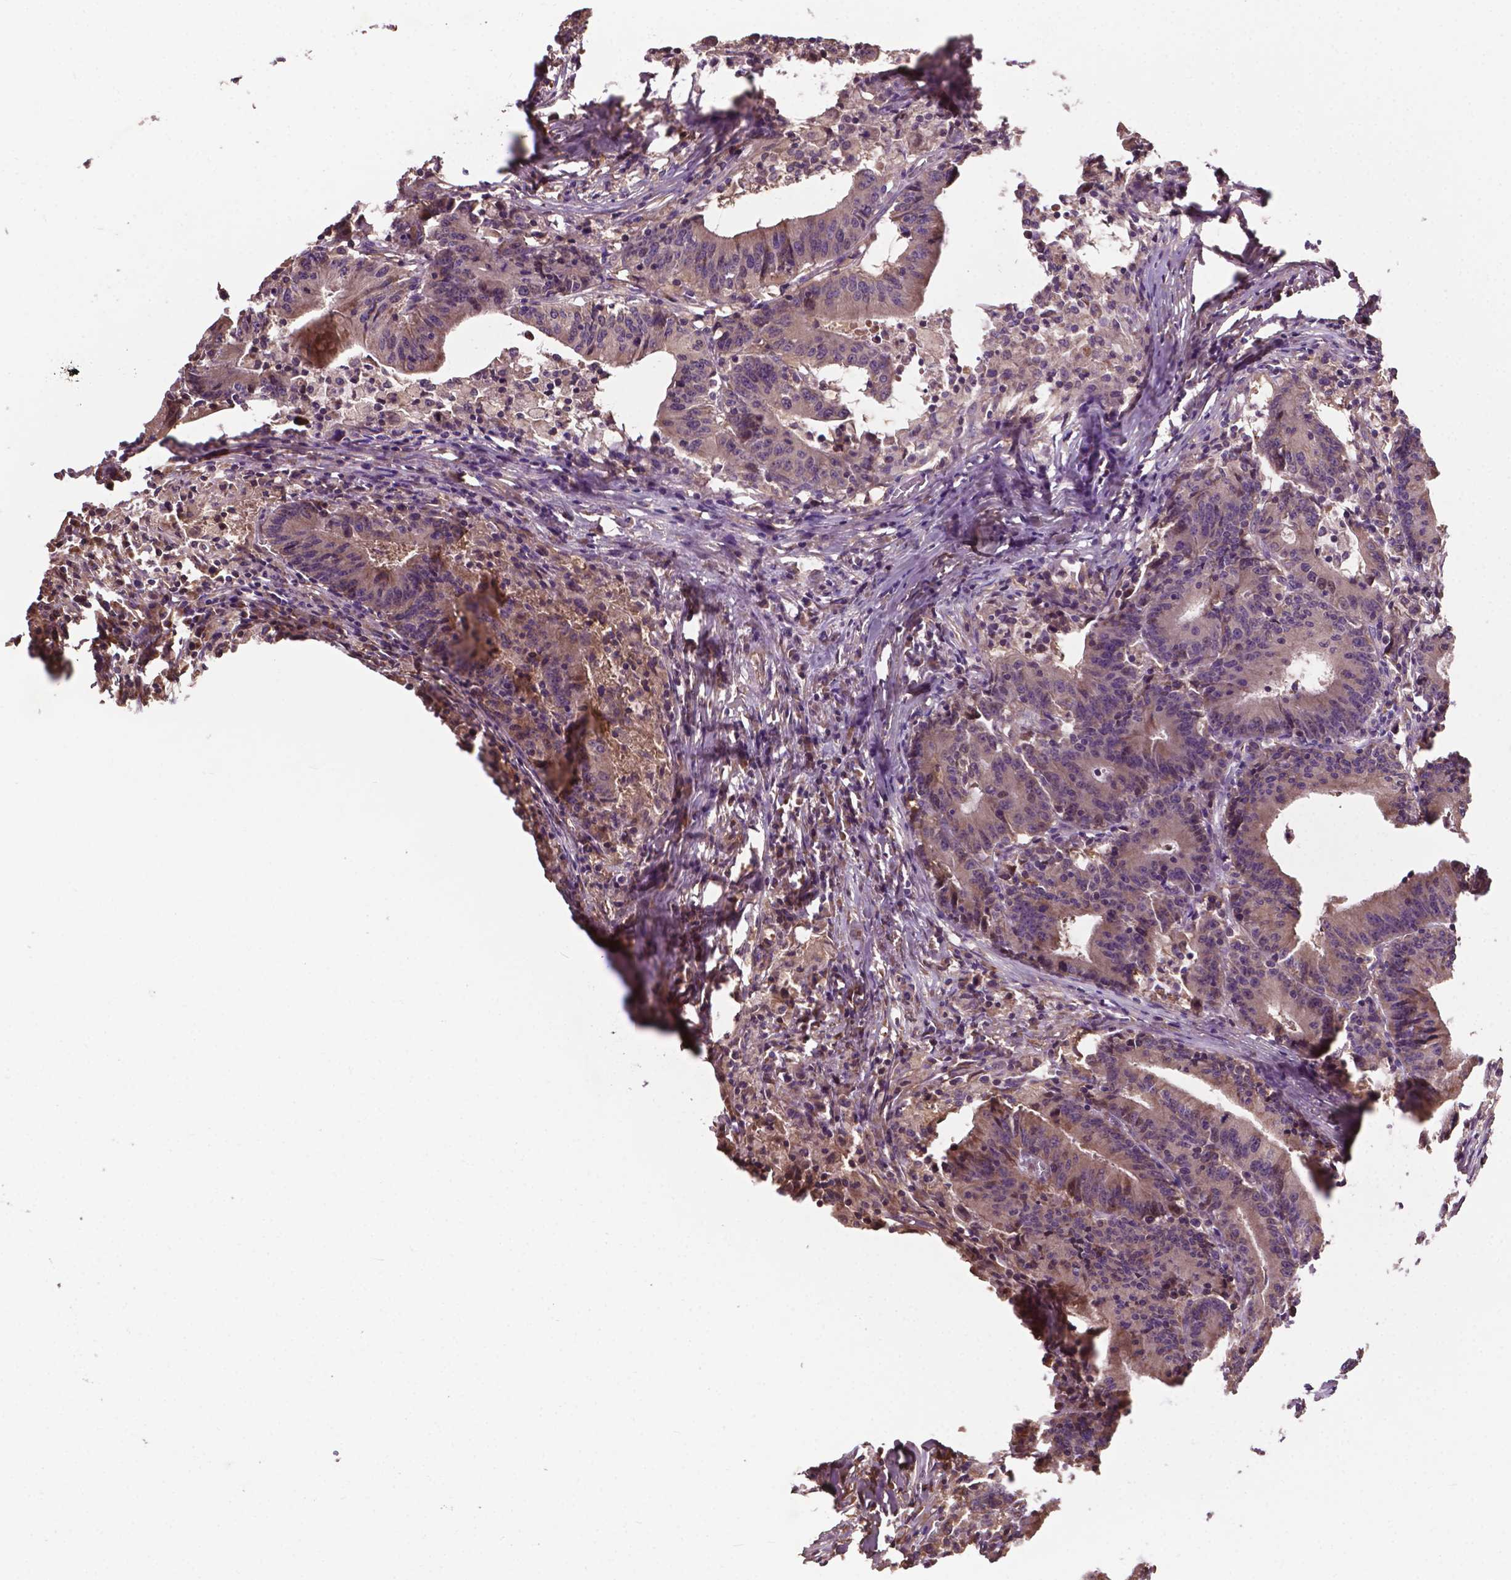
{"staining": {"intensity": "weak", "quantity": "<25%", "location": "cytoplasmic/membranous"}, "tissue": "colorectal cancer", "cell_type": "Tumor cells", "image_type": "cancer", "snomed": [{"axis": "morphology", "description": "Adenocarcinoma, NOS"}, {"axis": "topography", "description": "Colon"}], "caption": "A high-resolution image shows immunohistochemistry staining of colorectal adenocarcinoma, which shows no significant positivity in tumor cells.", "gene": "GJA9", "patient": {"sex": "female", "age": 78}}